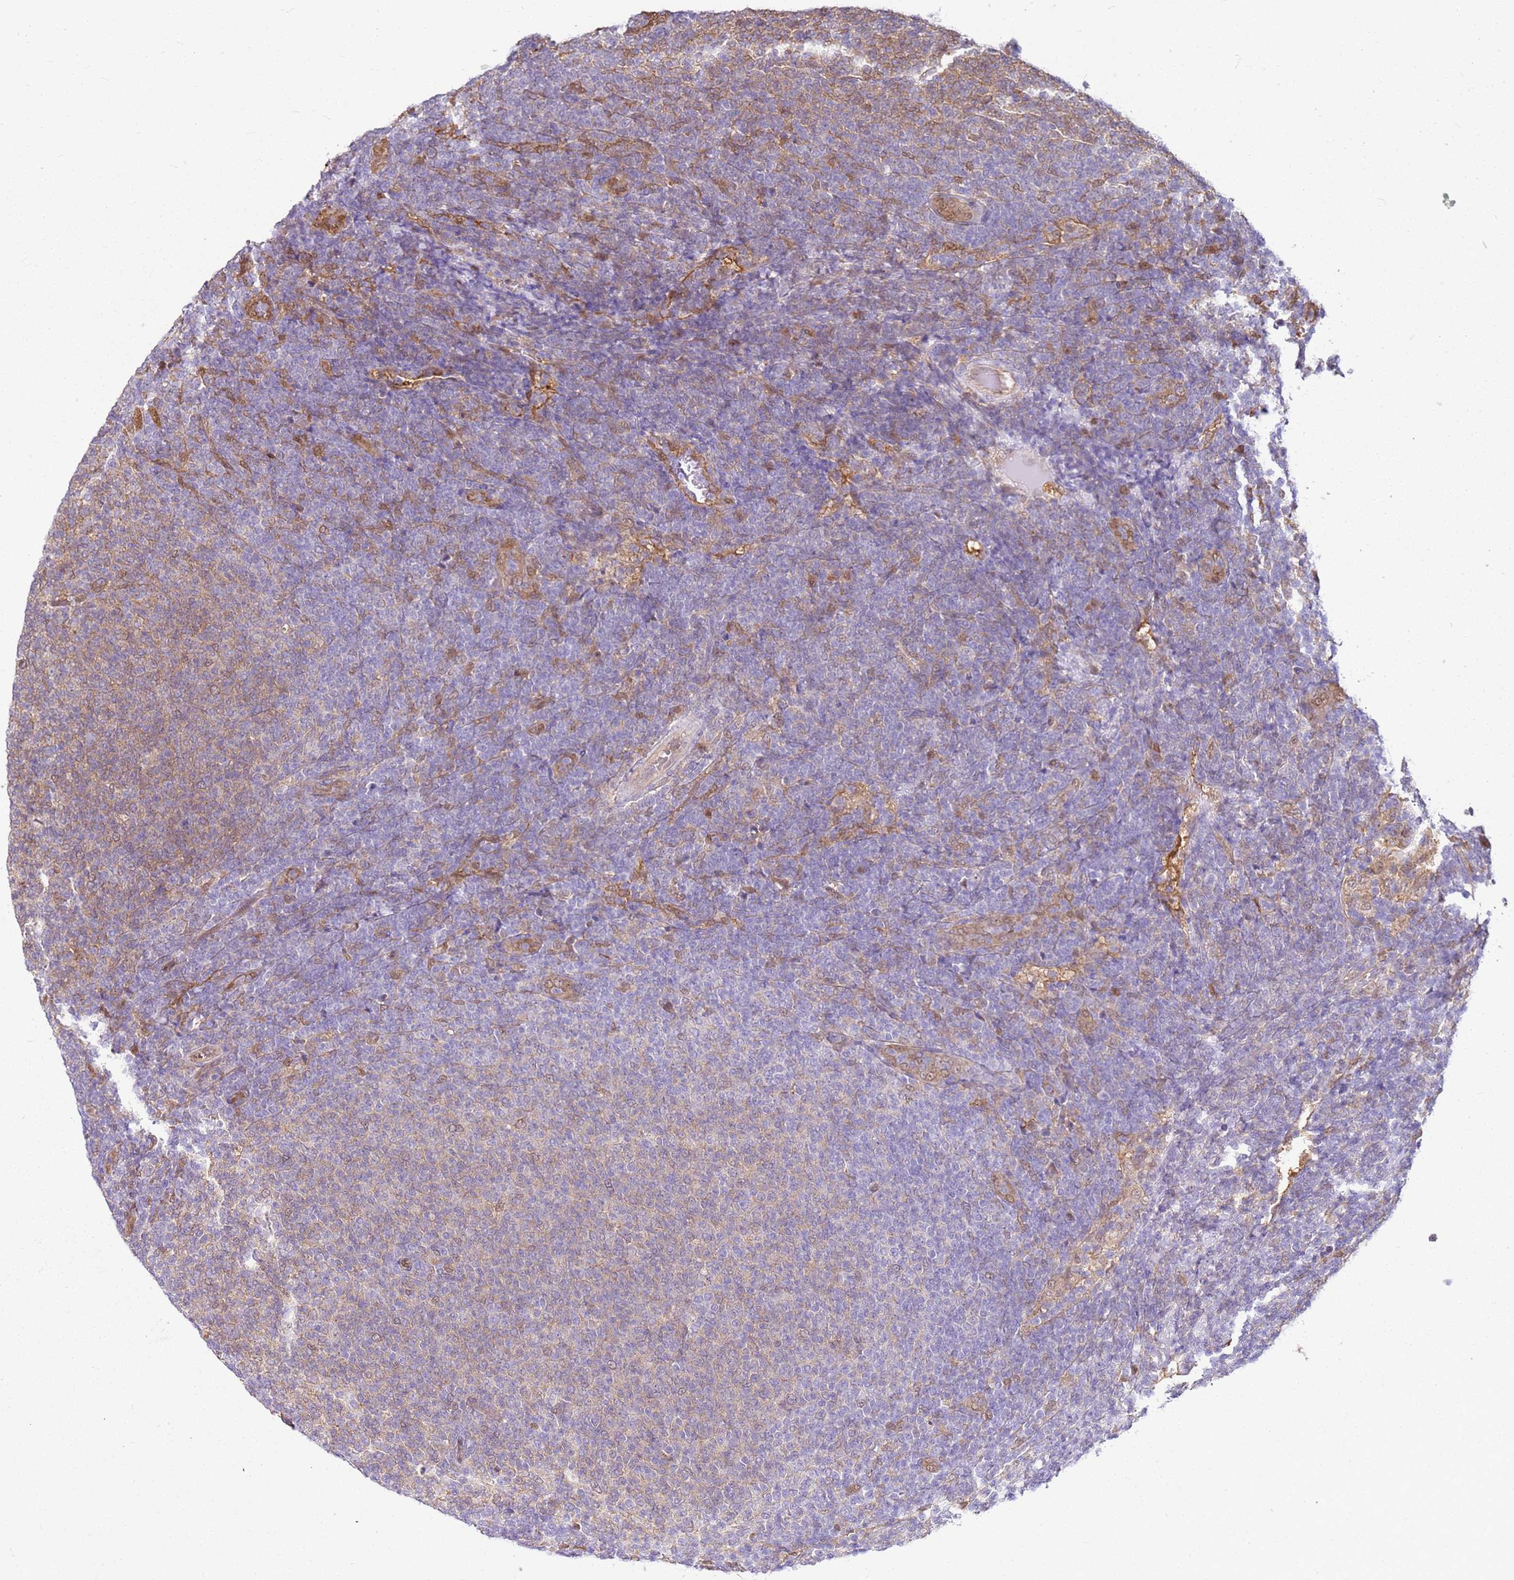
{"staining": {"intensity": "weak", "quantity": "<25%", "location": "cytoplasmic/membranous"}, "tissue": "lymphoma", "cell_type": "Tumor cells", "image_type": "cancer", "snomed": [{"axis": "morphology", "description": "Malignant lymphoma, non-Hodgkin's type, Low grade"}, {"axis": "topography", "description": "Lymph node"}], "caption": "Immunohistochemical staining of low-grade malignant lymphoma, non-Hodgkin's type shows no significant positivity in tumor cells.", "gene": "YWHAE", "patient": {"sex": "male", "age": 66}}